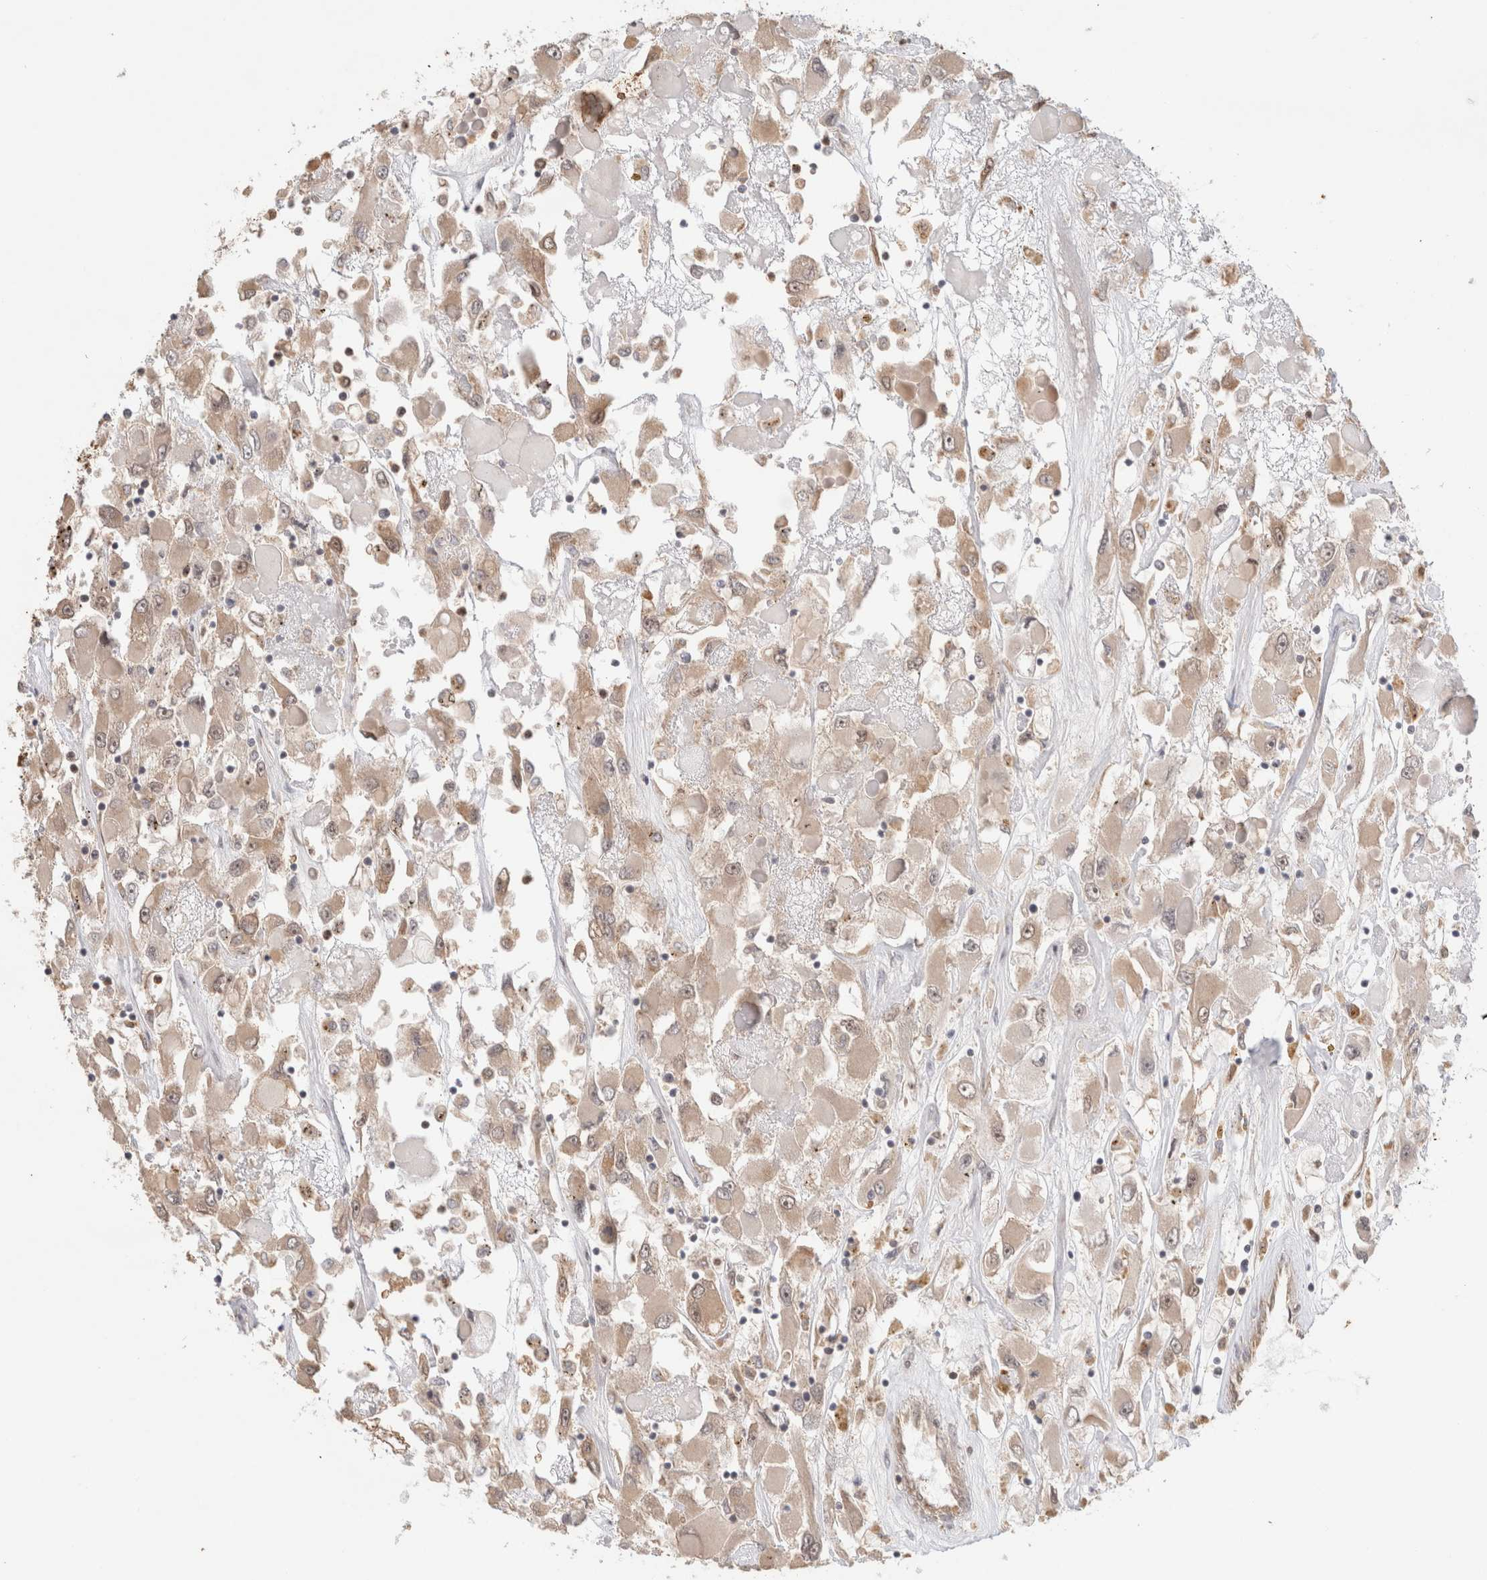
{"staining": {"intensity": "weak", "quantity": "25%-75%", "location": "cytoplasmic/membranous"}, "tissue": "renal cancer", "cell_type": "Tumor cells", "image_type": "cancer", "snomed": [{"axis": "morphology", "description": "Adenocarcinoma, NOS"}, {"axis": "topography", "description": "Kidney"}], "caption": "Tumor cells demonstrate low levels of weak cytoplasmic/membranous expression in approximately 25%-75% of cells in human renal adenocarcinoma. Nuclei are stained in blue.", "gene": "OTUD6B", "patient": {"sex": "female", "age": 52}}